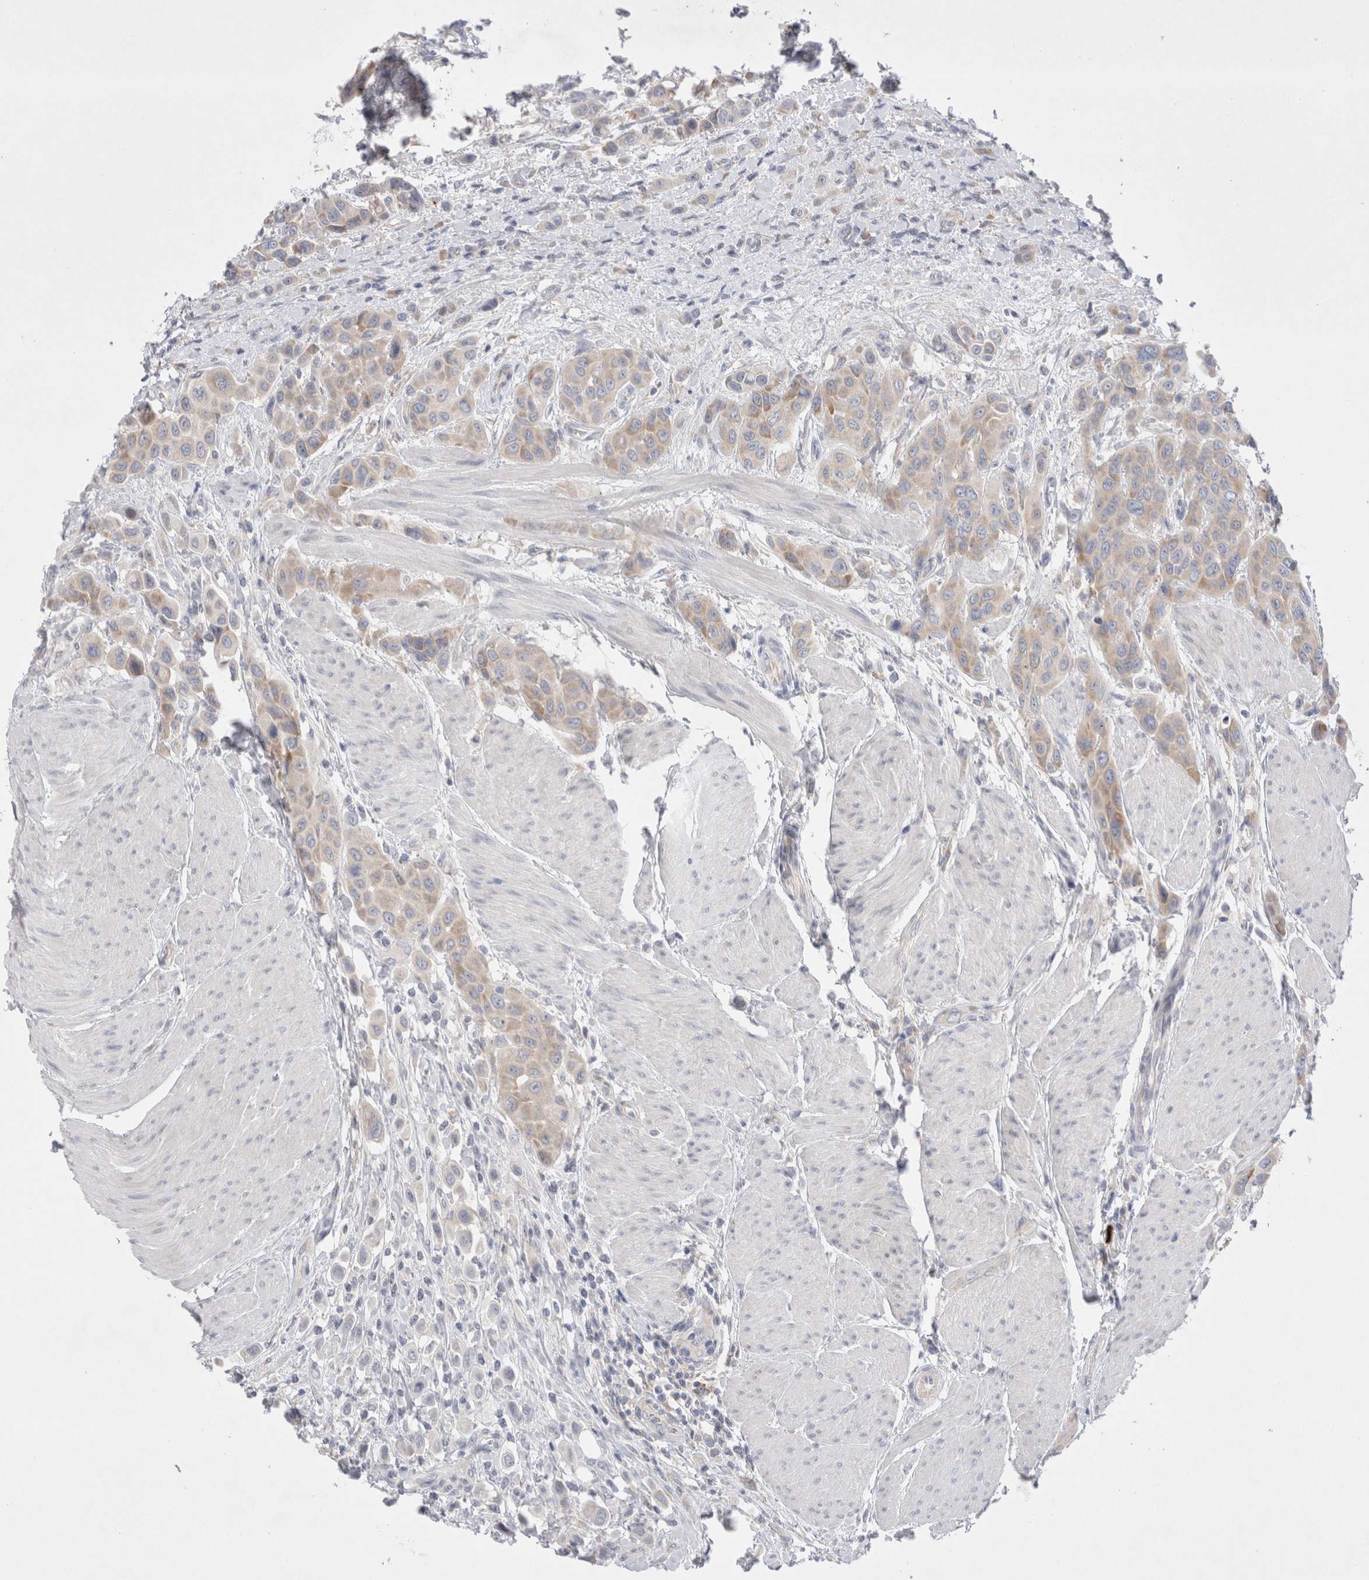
{"staining": {"intensity": "weak", "quantity": "25%-75%", "location": "cytoplasmic/membranous"}, "tissue": "urothelial cancer", "cell_type": "Tumor cells", "image_type": "cancer", "snomed": [{"axis": "morphology", "description": "Urothelial carcinoma, High grade"}, {"axis": "topography", "description": "Urinary bladder"}], "caption": "Immunohistochemical staining of urothelial cancer shows low levels of weak cytoplasmic/membranous positivity in approximately 25%-75% of tumor cells.", "gene": "RBM12B", "patient": {"sex": "male", "age": 50}}